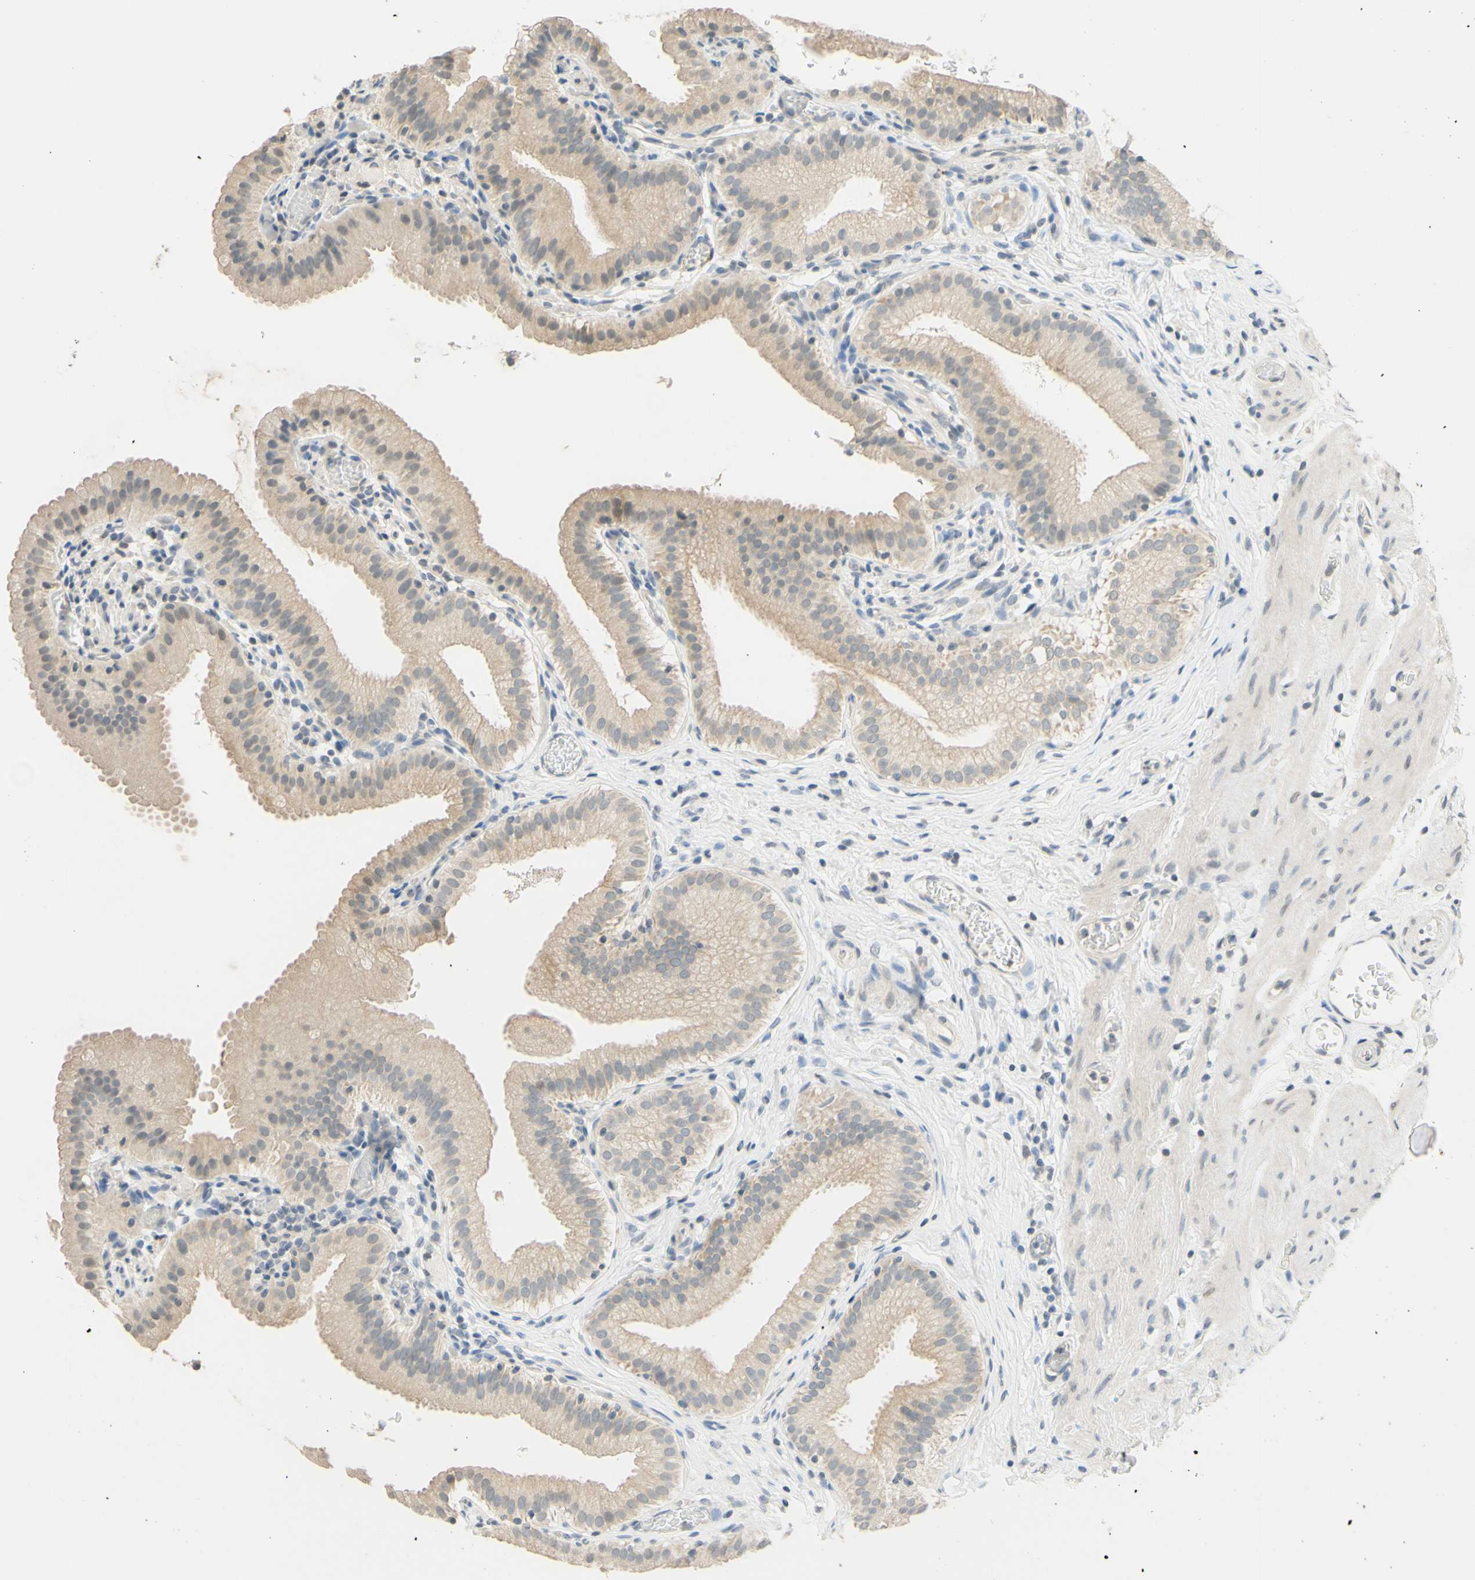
{"staining": {"intensity": "weak", "quantity": "25%-75%", "location": "cytoplasmic/membranous"}, "tissue": "gallbladder", "cell_type": "Glandular cells", "image_type": "normal", "snomed": [{"axis": "morphology", "description": "Normal tissue, NOS"}, {"axis": "topography", "description": "Gallbladder"}], "caption": "Protein expression by IHC exhibits weak cytoplasmic/membranous positivity in about 25%-75% of glandular cells in unremarkable gallbladder.", "gene": "MAG", "patient": {"sex": "male", "age": 54}}